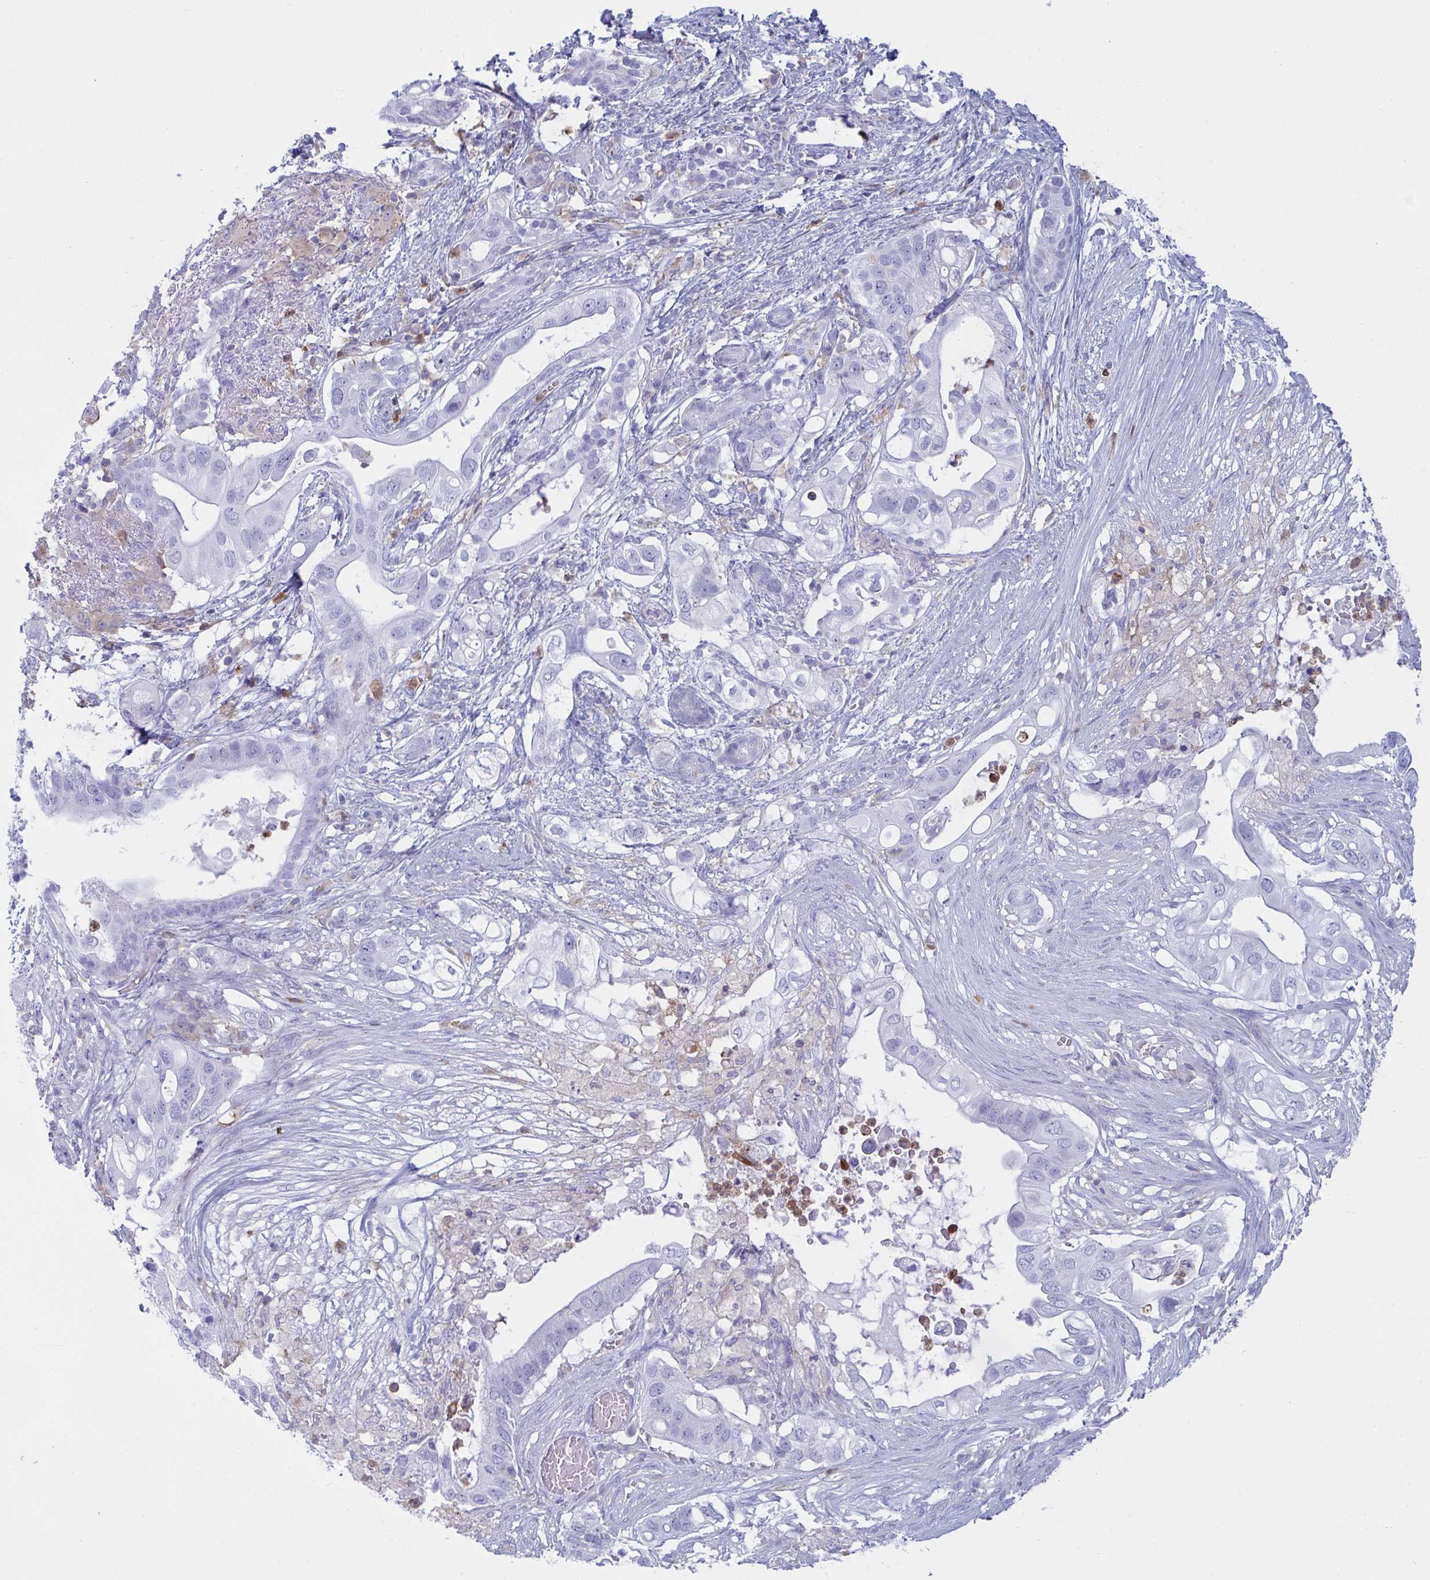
{"staining": {"intensity": "negative", "quantity": "none", "location": "none"}, "tissue": "pancreatic cancer", "cell_type": "Tumor cells", "image_type": "cancer", "snomed": [{"axis": "morphology", "description": "Adenocarcinoma, NOS"}, {"axis": "topography", "description": "Pancreas"}], "caption": "An immunohistochemistry histopathology image of pancreatic cancer is shown. There is no staining in tumor cells of pancreatic cancer.", "gene": "MYO1F", "patient": {"sex": "female", "age": 72}}